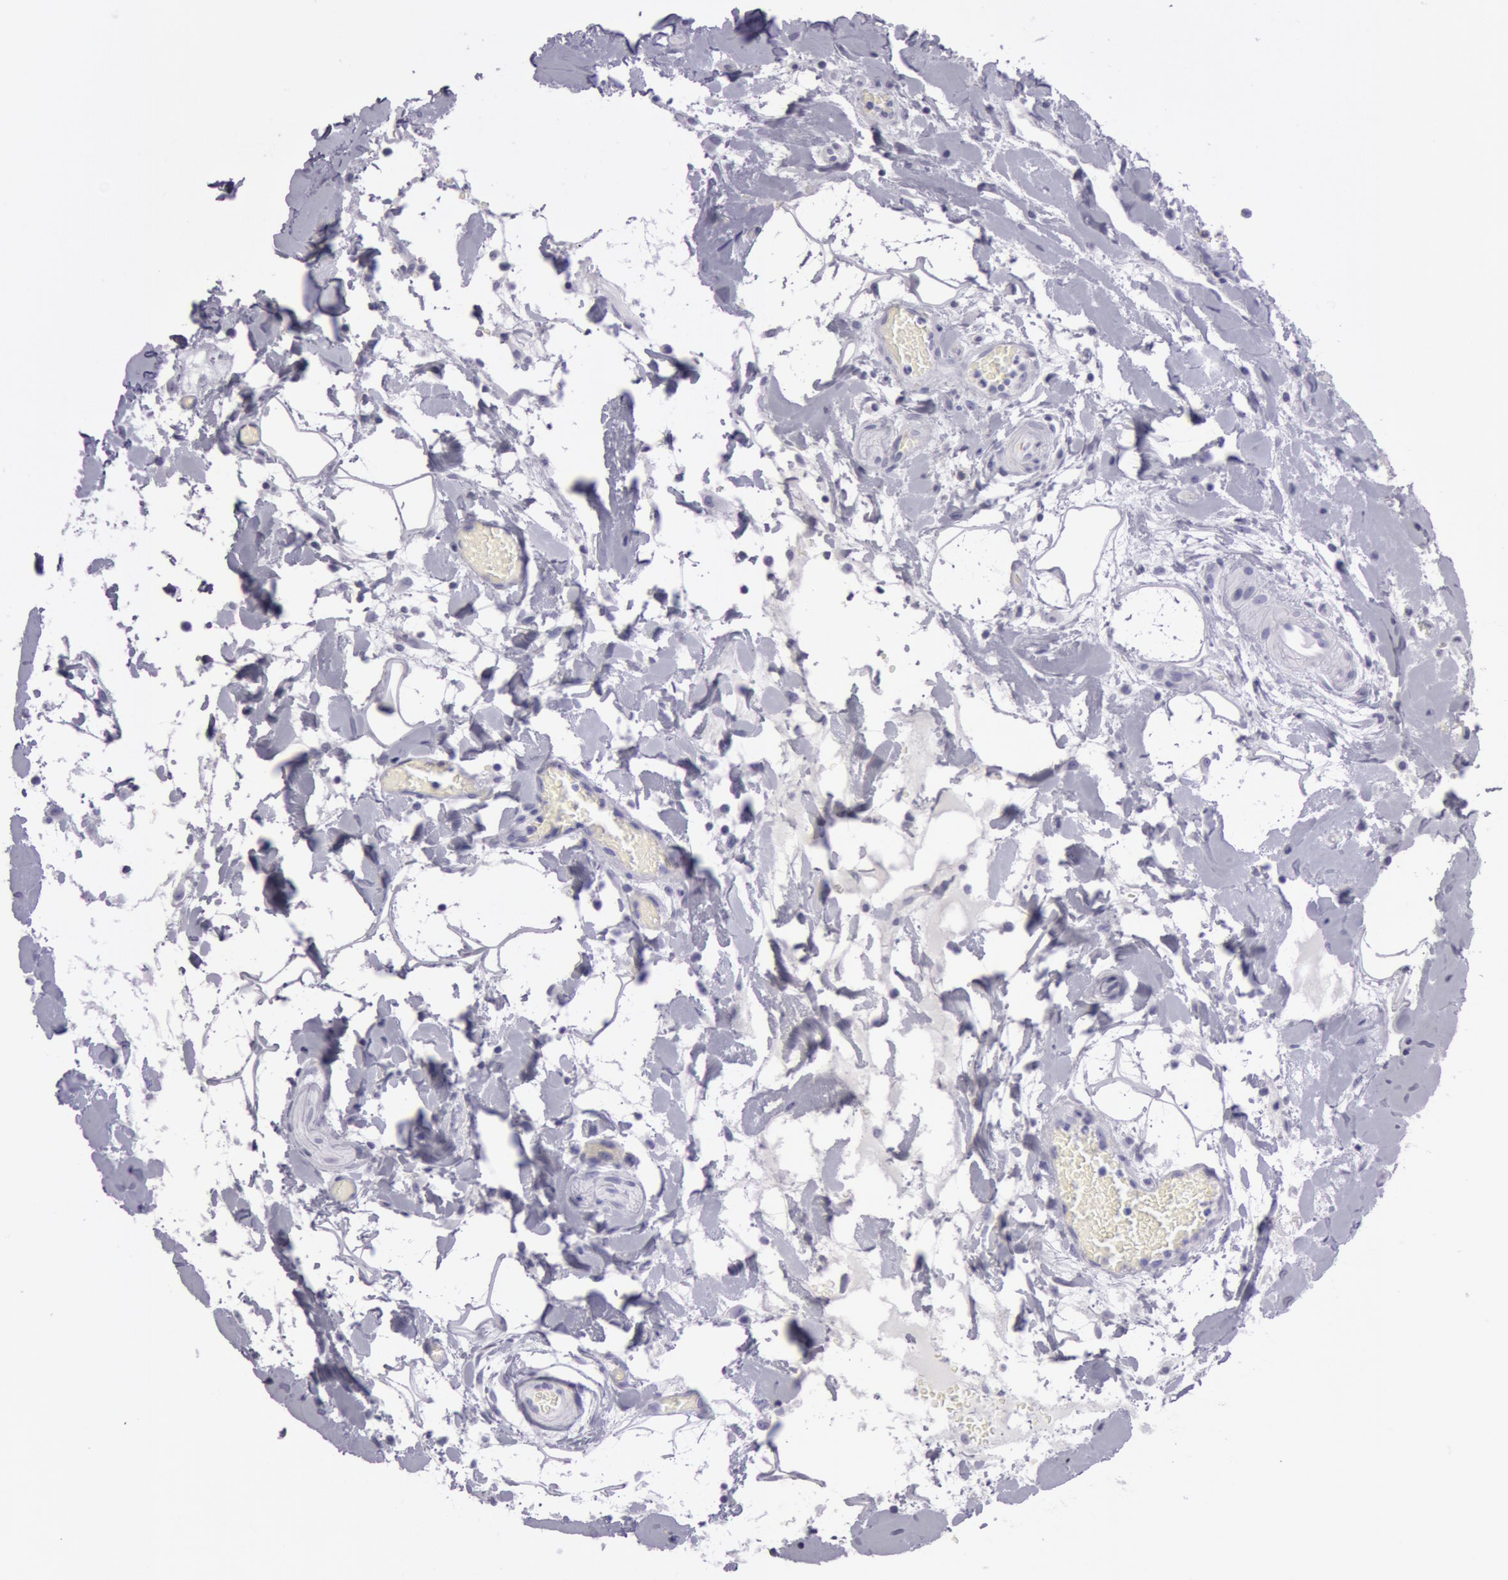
{"staining": {"intensity": "moderate", "quantity": "<25%", "location": "cytoplasmic/membranous"}, "tissue": "gallbladder", "cell_type": "Glandular cells", "image_type": "normal", "snomed": [{"axis": "morphology", "description": "Normal tissue, NOS"}, {"axis": "topography", "description": "Gallbladder"}], "caption": "Immunohistochemical staining of benign gallbladder shows low levels of moderate cytoplasmic/membranous staining in about <25% of glandular cells.", "gene": "AMACR", "patient": {"sex": "male", "age": 59}}